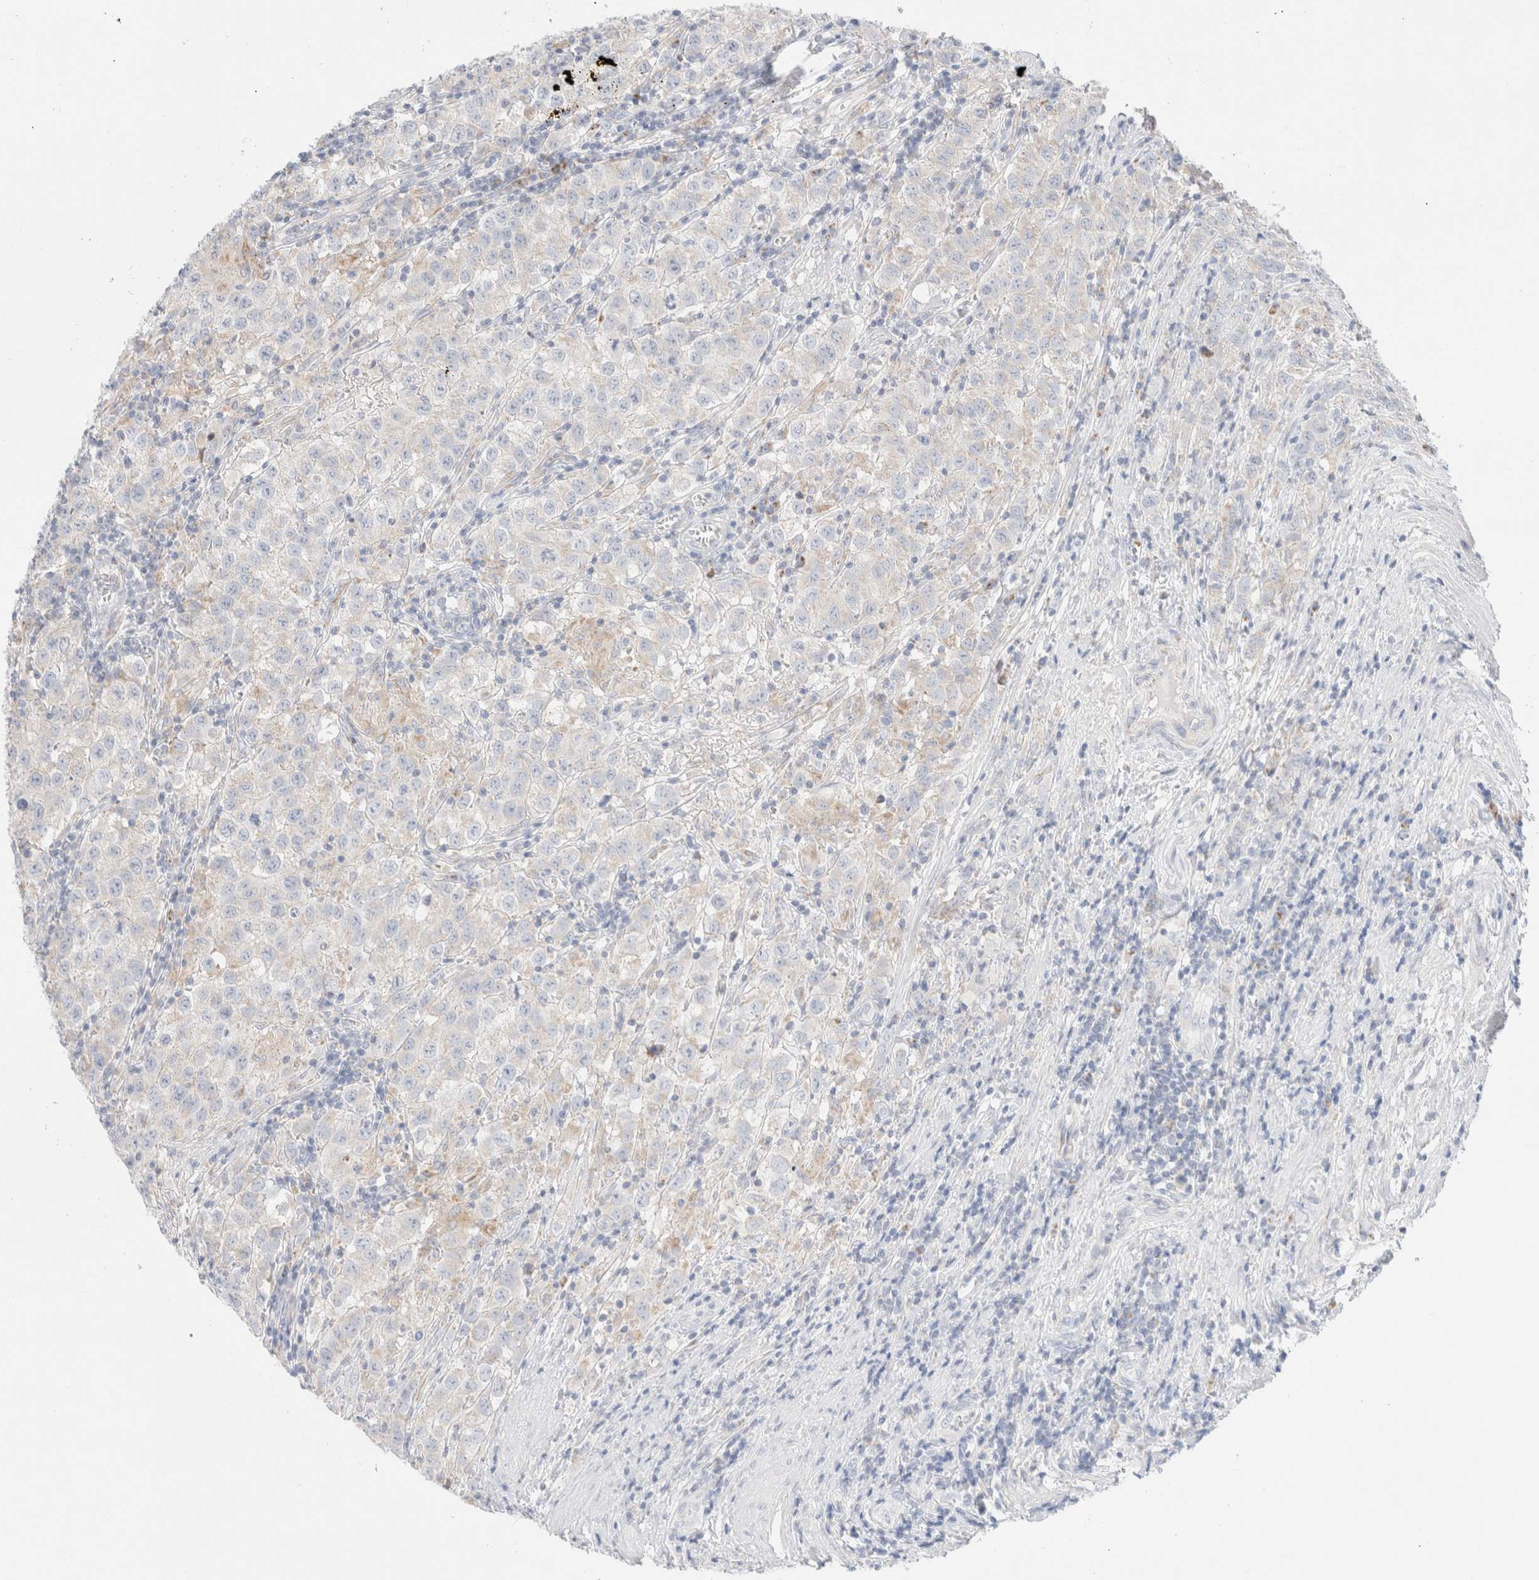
{"staining": {"intensity": "negative", "quantity": "none", "location": "none"}, "tissue": "testis cancer", "cell_type": "Tumor cells", "image_type": "cancer", "snomed": [{"axis": "morphology", "description": "Seminoma, NOS"}, {"axis": "morphology", "description": "Carcinoma, Embryonal, NOS"}, {"axis": "topography", "description": "Testis"}], "caption": "Tumor cells are negative for brown protein staining in testis cancer (seminoma).", "gene": "ATP6V1C1", "patient": {"sex": "male", "age": 43}}